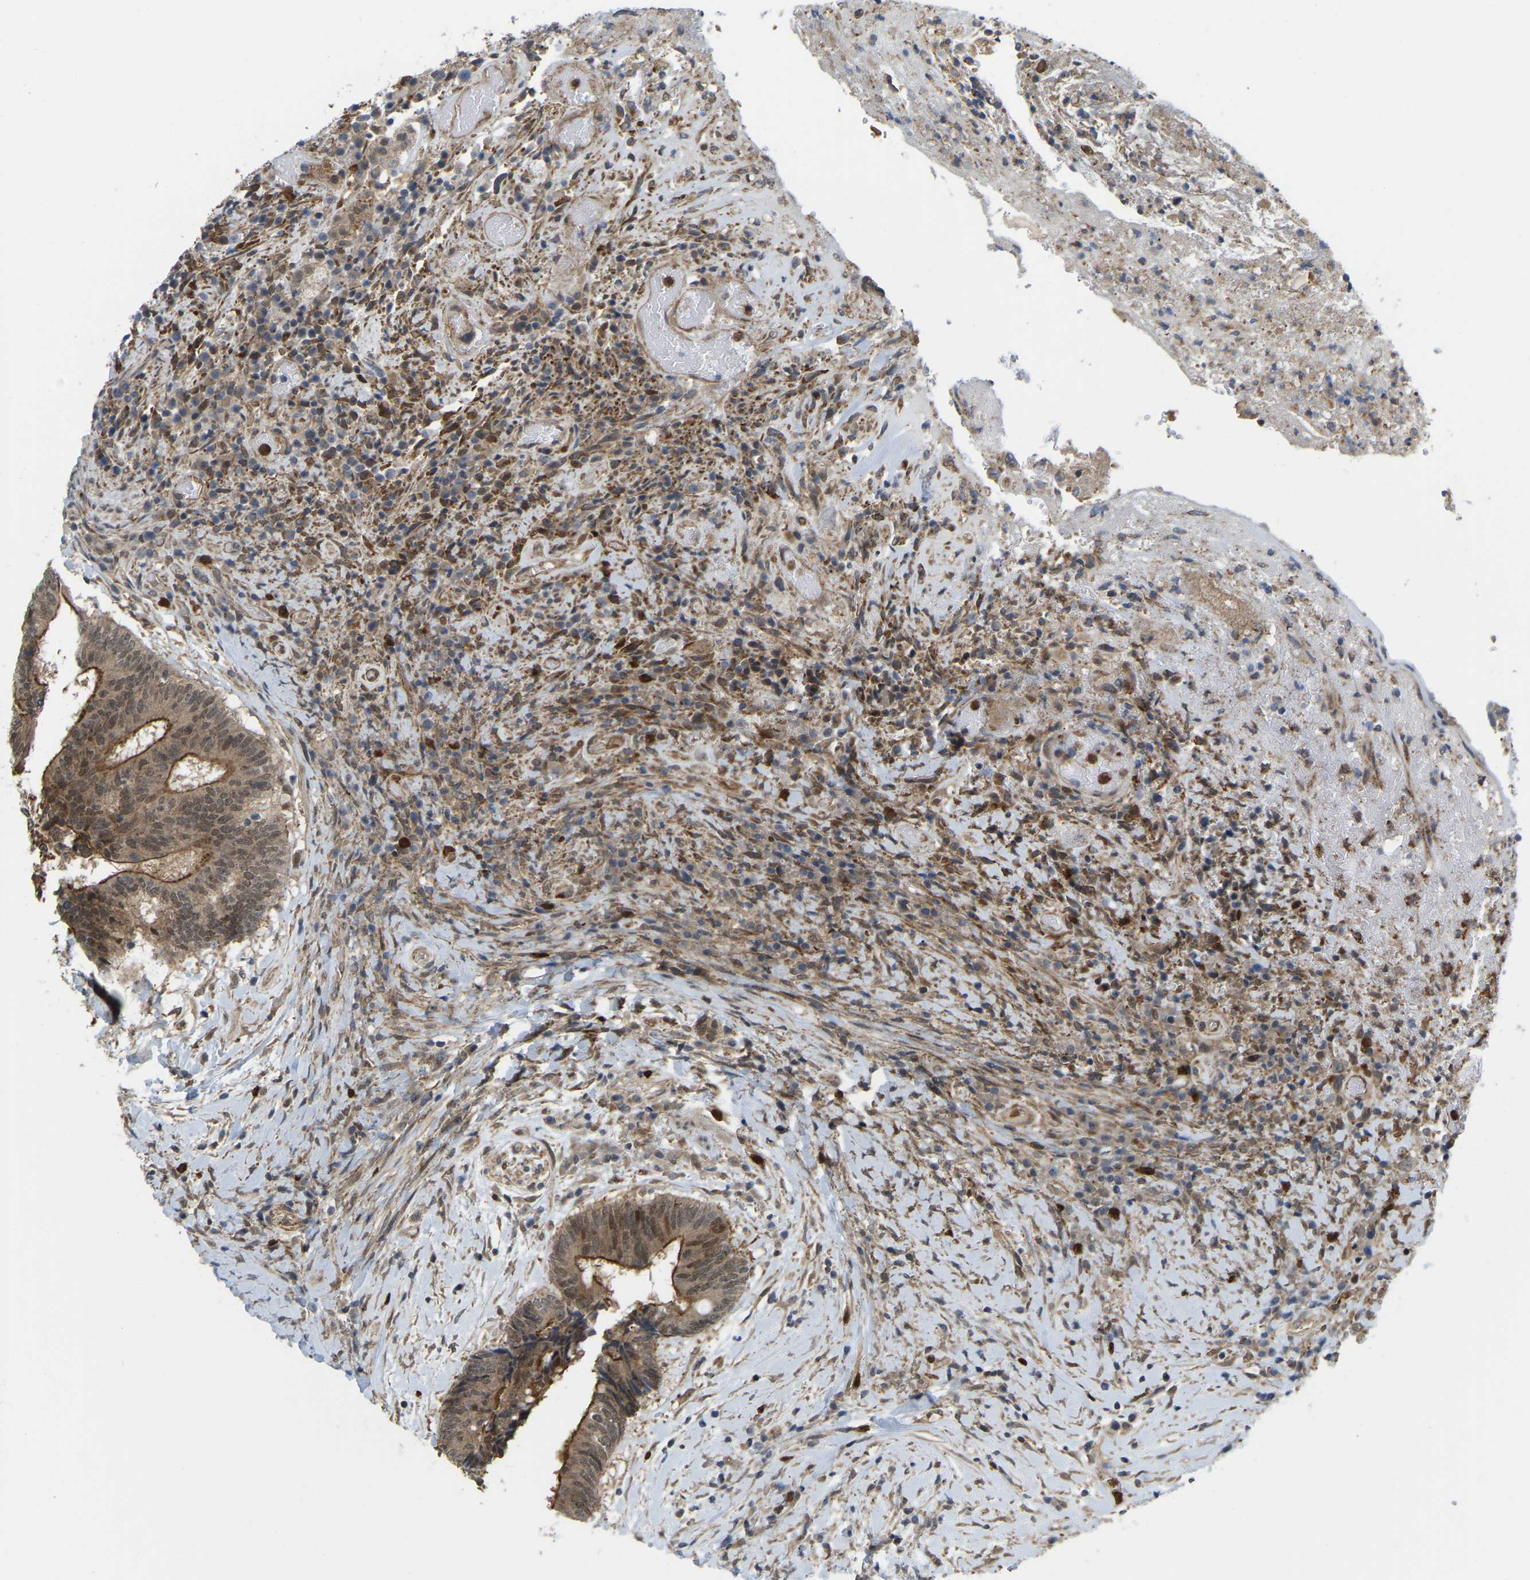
{"staining": {"intensity": "moderate", "quantity": ">75%", "location": "cytoplasmic/membranous,nuclear"}, "tissue": "colorectal cancer", "cell_type": "Tumor cells", "image_type": "cancer", "snomed": [{"axis": "morphology", "description": "Adenocarcinoma, NOS"}, {"axis": "topography", "description": "Rectum"}], "caption": "Colorectal cancer tissue demonstrates moderate cytoplasmic/membranous and nuclear positivity in about >75% of tumor cells, visualized by immunohistochemistry.", "gene": "SERPINB5", "patient": {"sex": "male", "age": 63}}